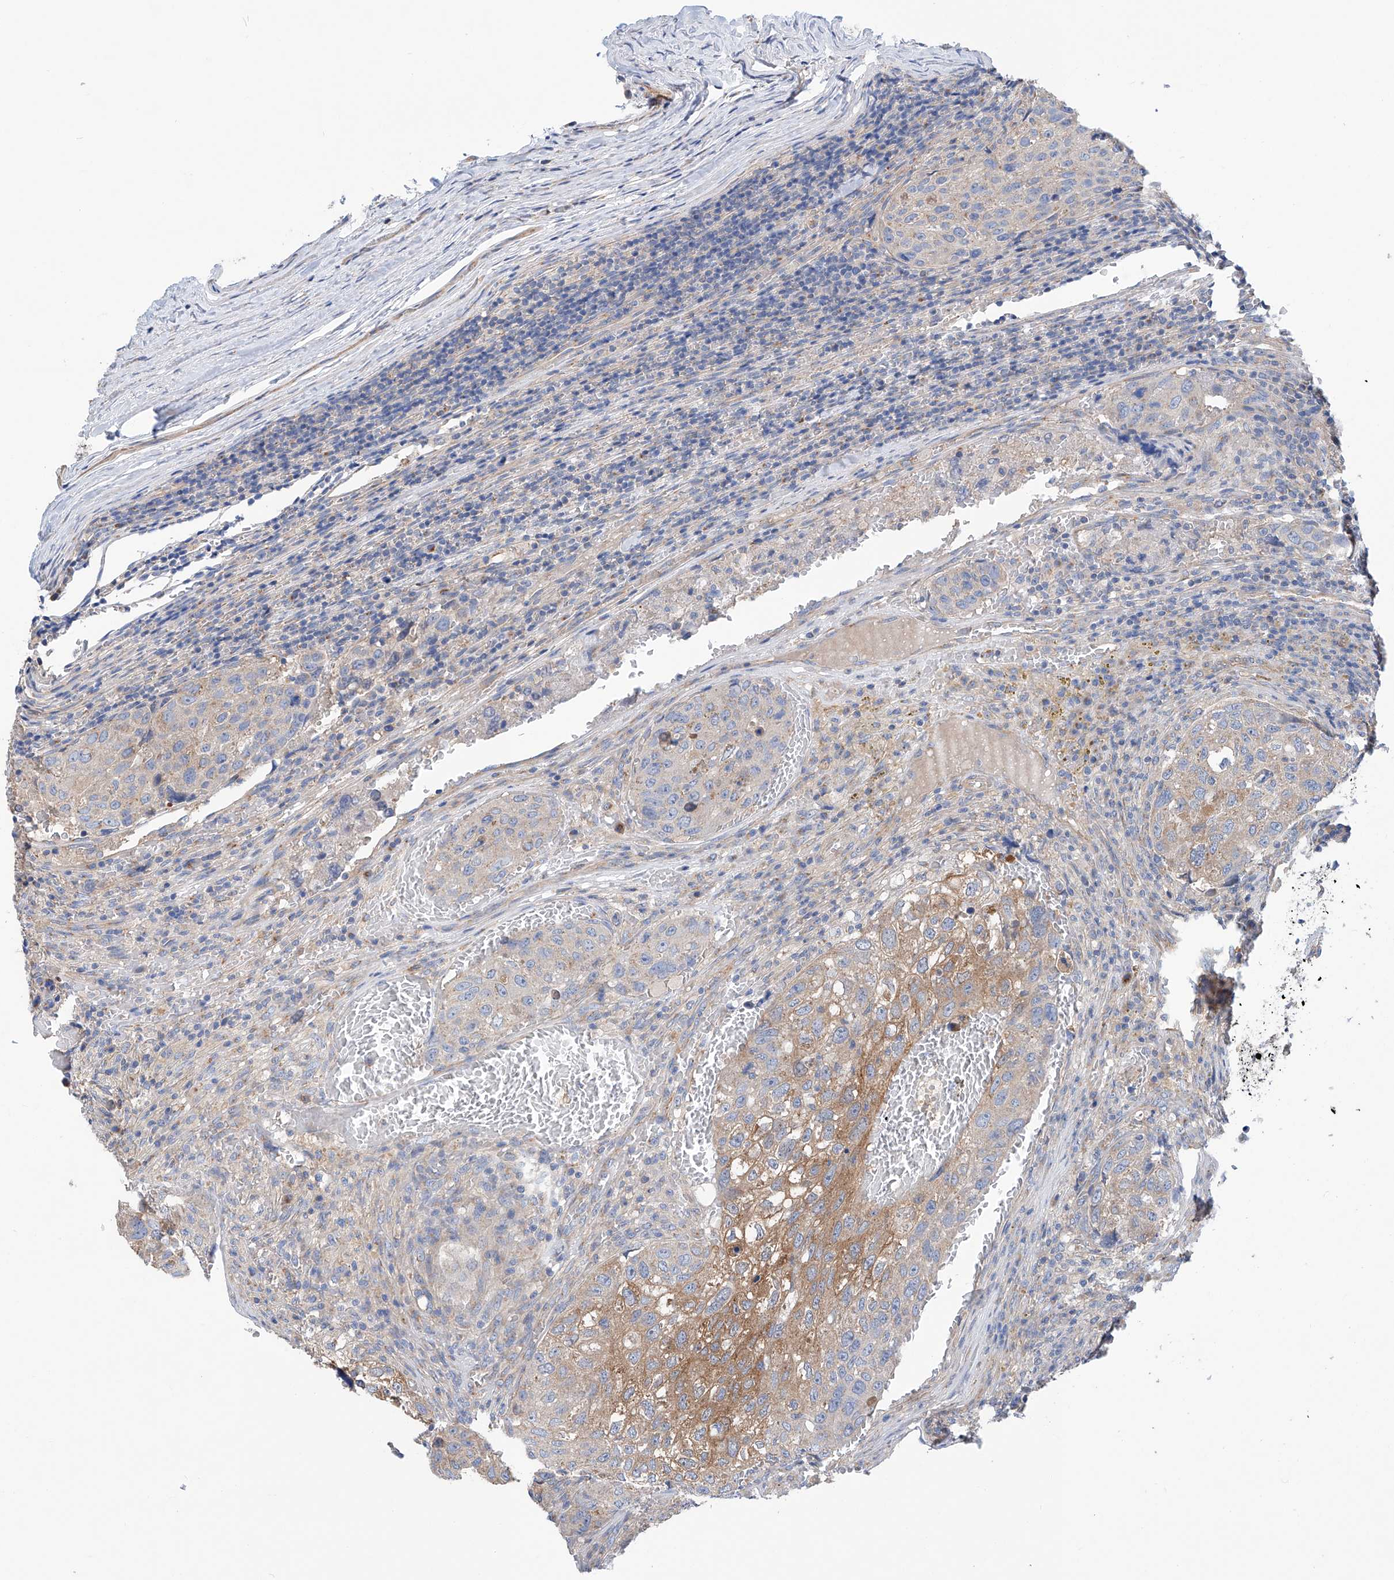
{"staining": {"intensity": "moderate", "quantity": "<25%", "location": "cytoplasmic/membranous"}, "tissue": "urothelial cancer", "cell_type": "Tumor cells", "image_type": "cancer", "snomed": [{"axis": "morphology", "description": "Urothelial carcinoma, High grade"}, {"axis": "topography", "description": "Lymph node"}, {"axis": "topography", "description": "Urinary bladder"}], "caption": "Human high-grade urothelial carcinoma stained for a protein (brown) demonstrates moderate cytoplasmic/membranous positive staining in about <25% of tumor cells.", "gene": "SLC22A7", "patient": {"sex": "male", "age": 51}}